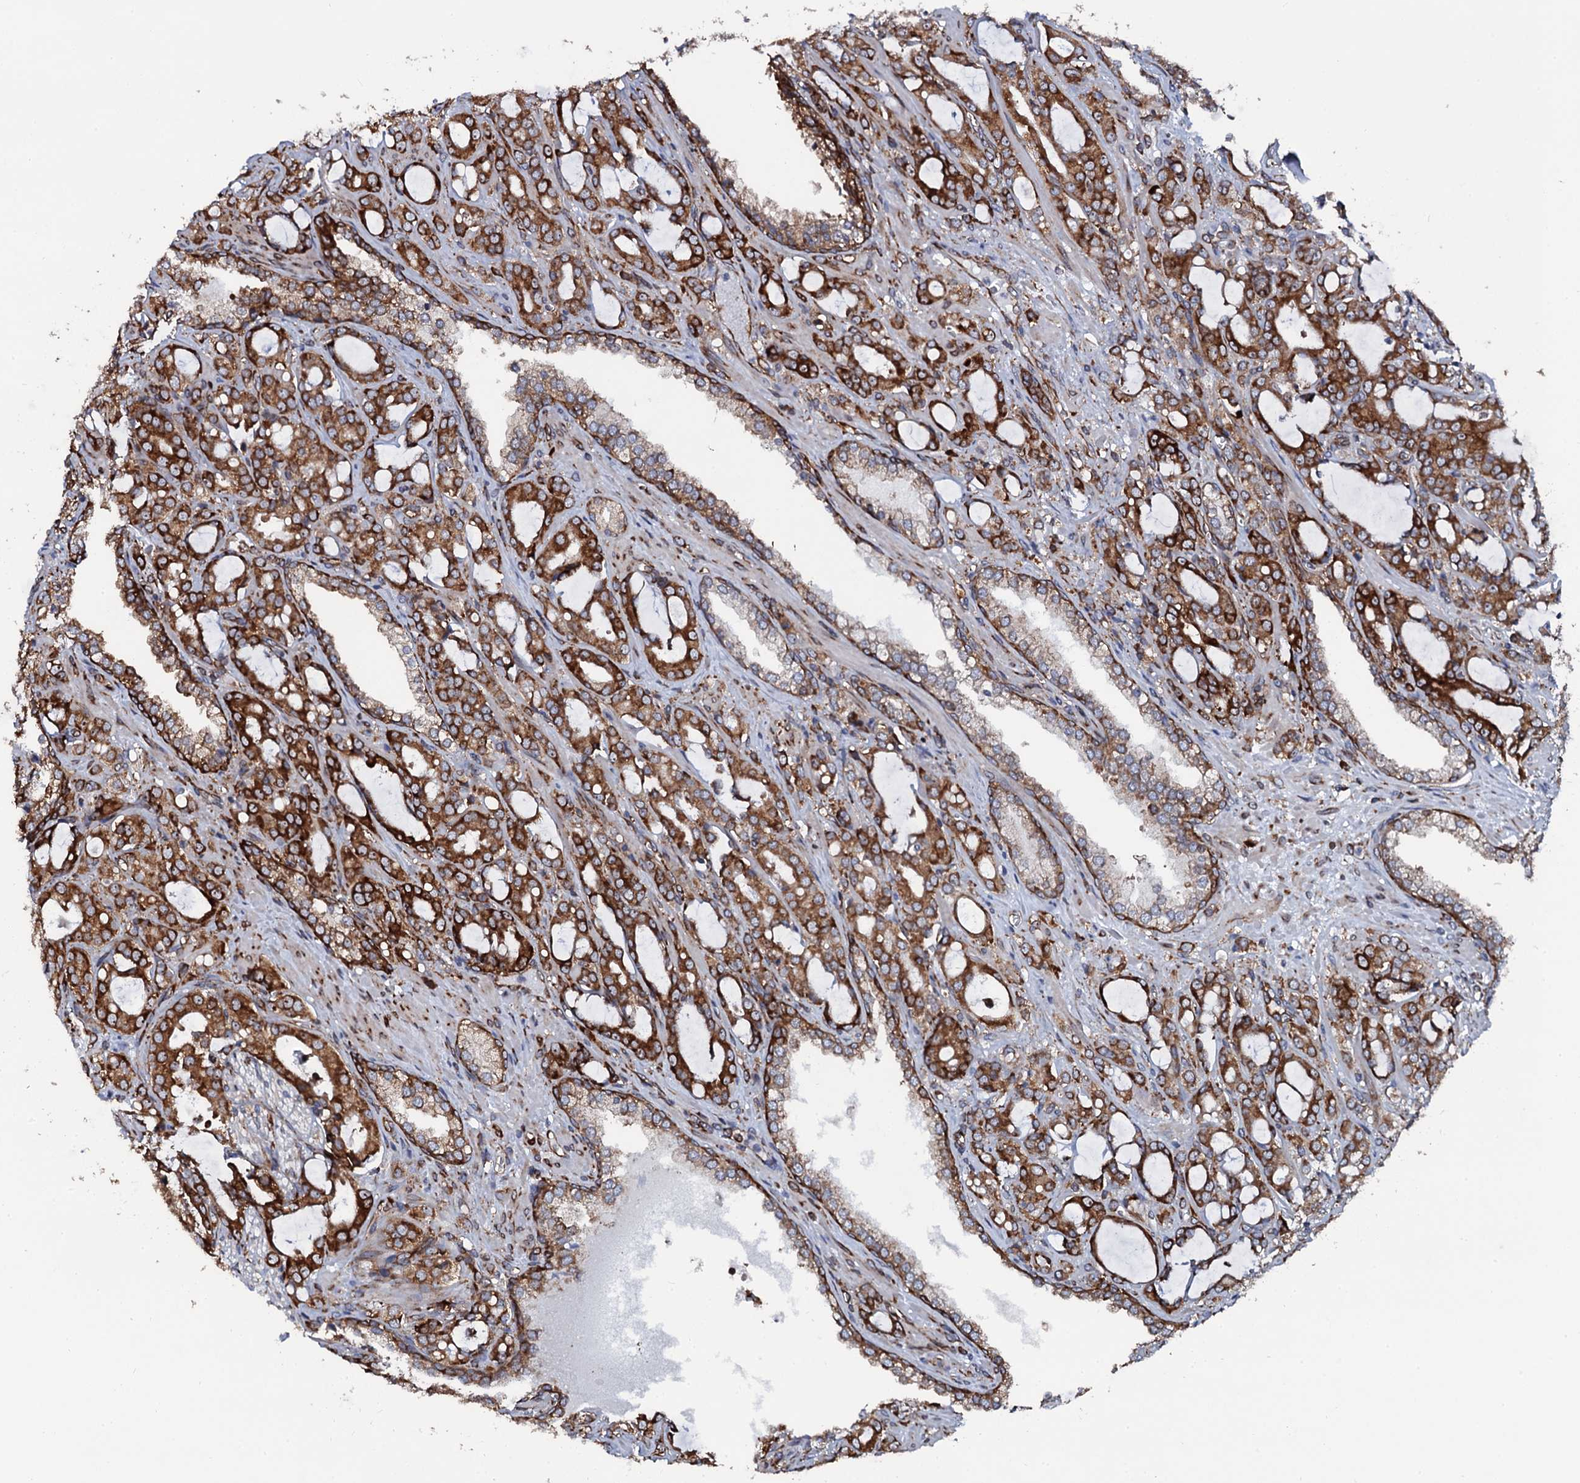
{"staining": {"intensity": "strong", "quantity": ">75%", "location": "cytoplasmic/membranous"}, "tissue": "prostate cancer", "cell_type": "Tumor cells", "image_type": "cancer", "snomed": [{"axis": "morphology", "description": "Adenocarcinoma, High grade"}, {"axis": "topography", "description": "Prostate"}], "caption": "Immunohistochemical staining of prostate cancer exhibits strong cytoplasmic/membranous protein expression in about >75% of tumor cells.", "gene": "SPTY2D1", "patient": {"sex": "male", "age": 72}}